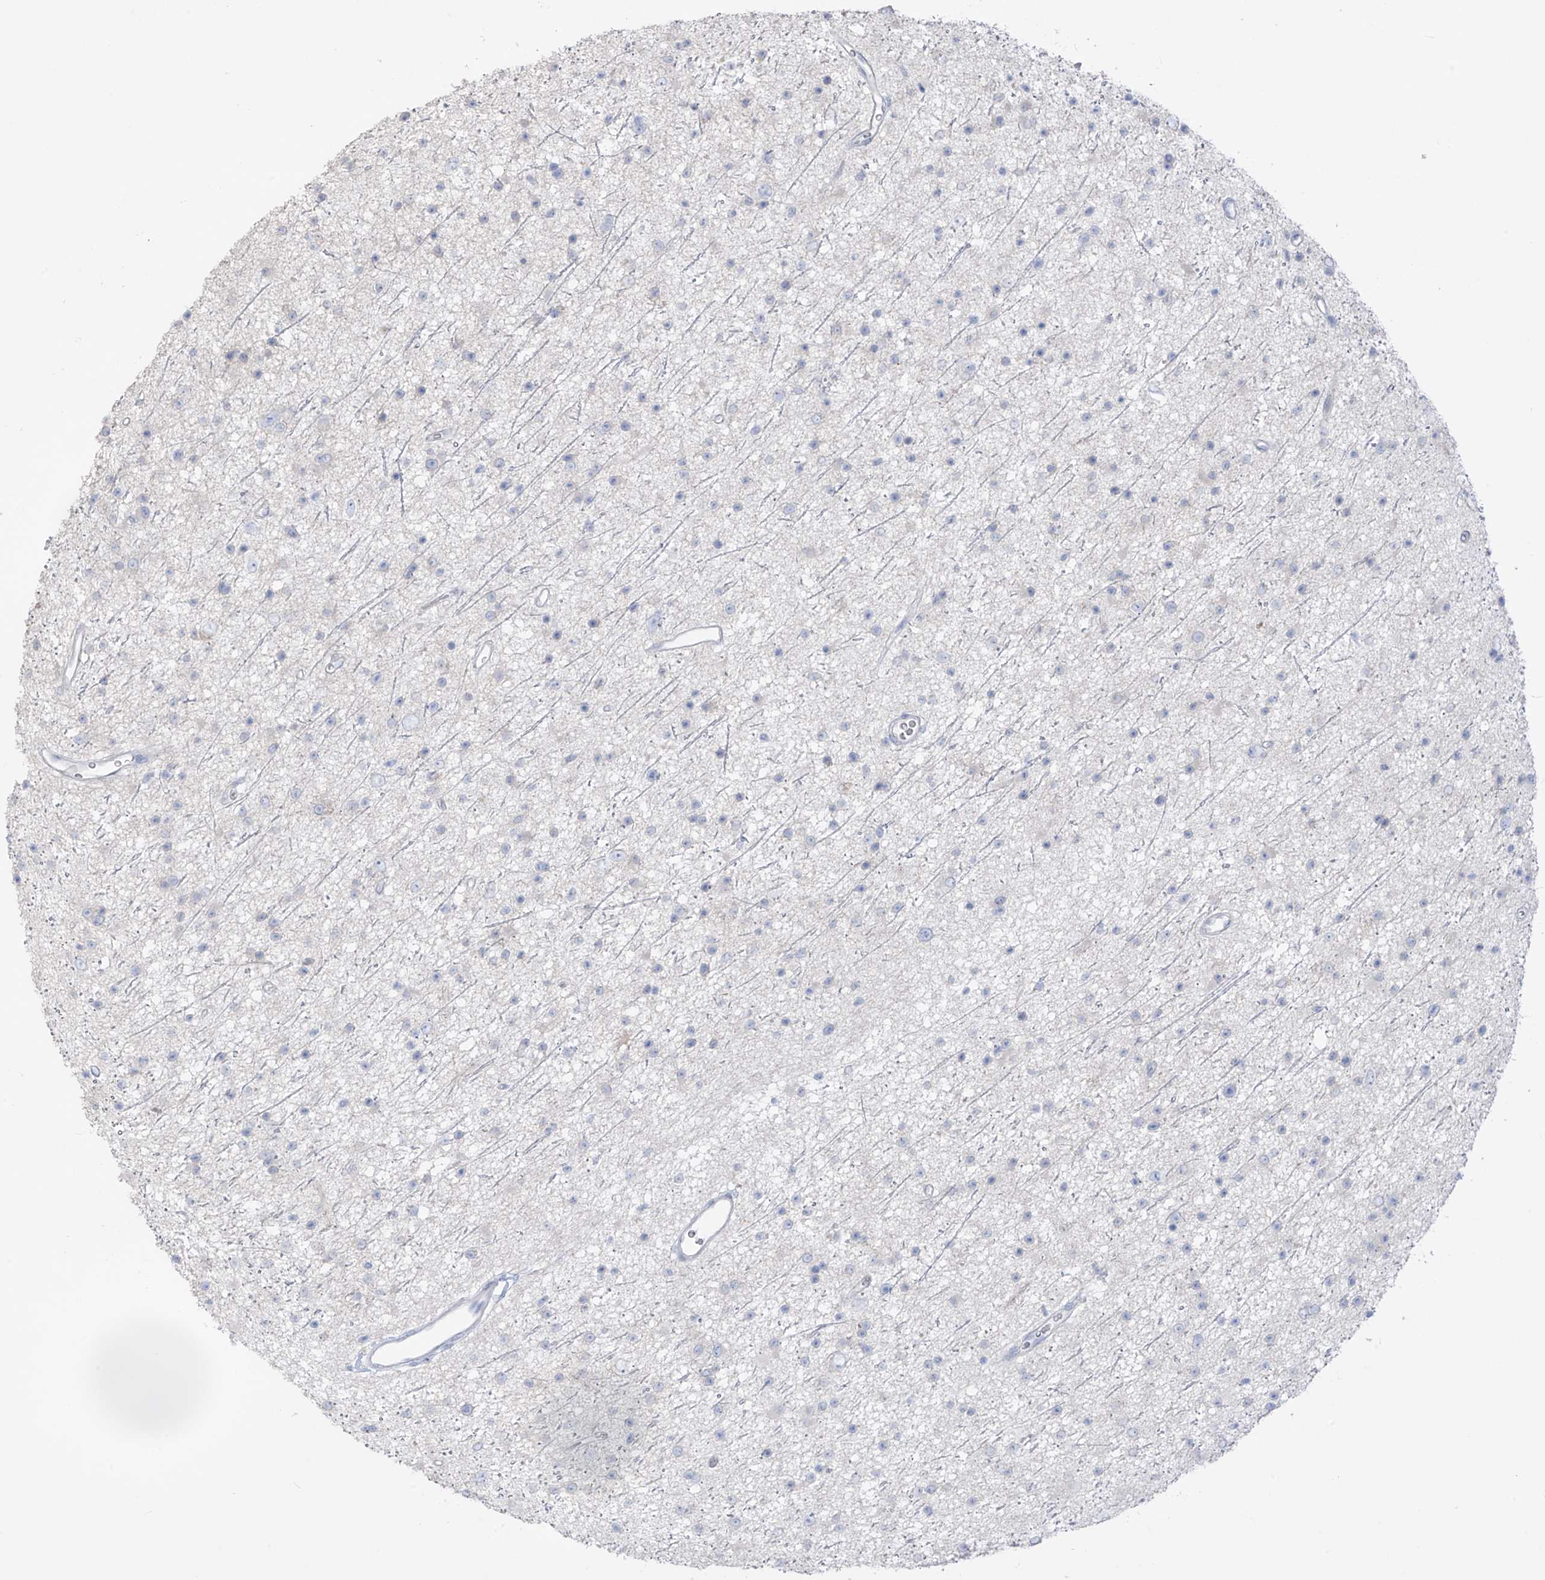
{"staining": {"intensity": "negative", "quantity": "none", "location": "none"}, "tissue": "glioma", "cell_type": "Tumor cells", "image_type": "cancer", "snomed": [{"axis": "morphology", "description": "Glioma, malignant, Low grade"}, {"axis": "topography", "description": "Cerebral cortex"}], "caption": "Tumor cells show no significant protein expression in glioma.", "gene": "ASPRV1", "patient": {"sex": "female", "age": 39}}